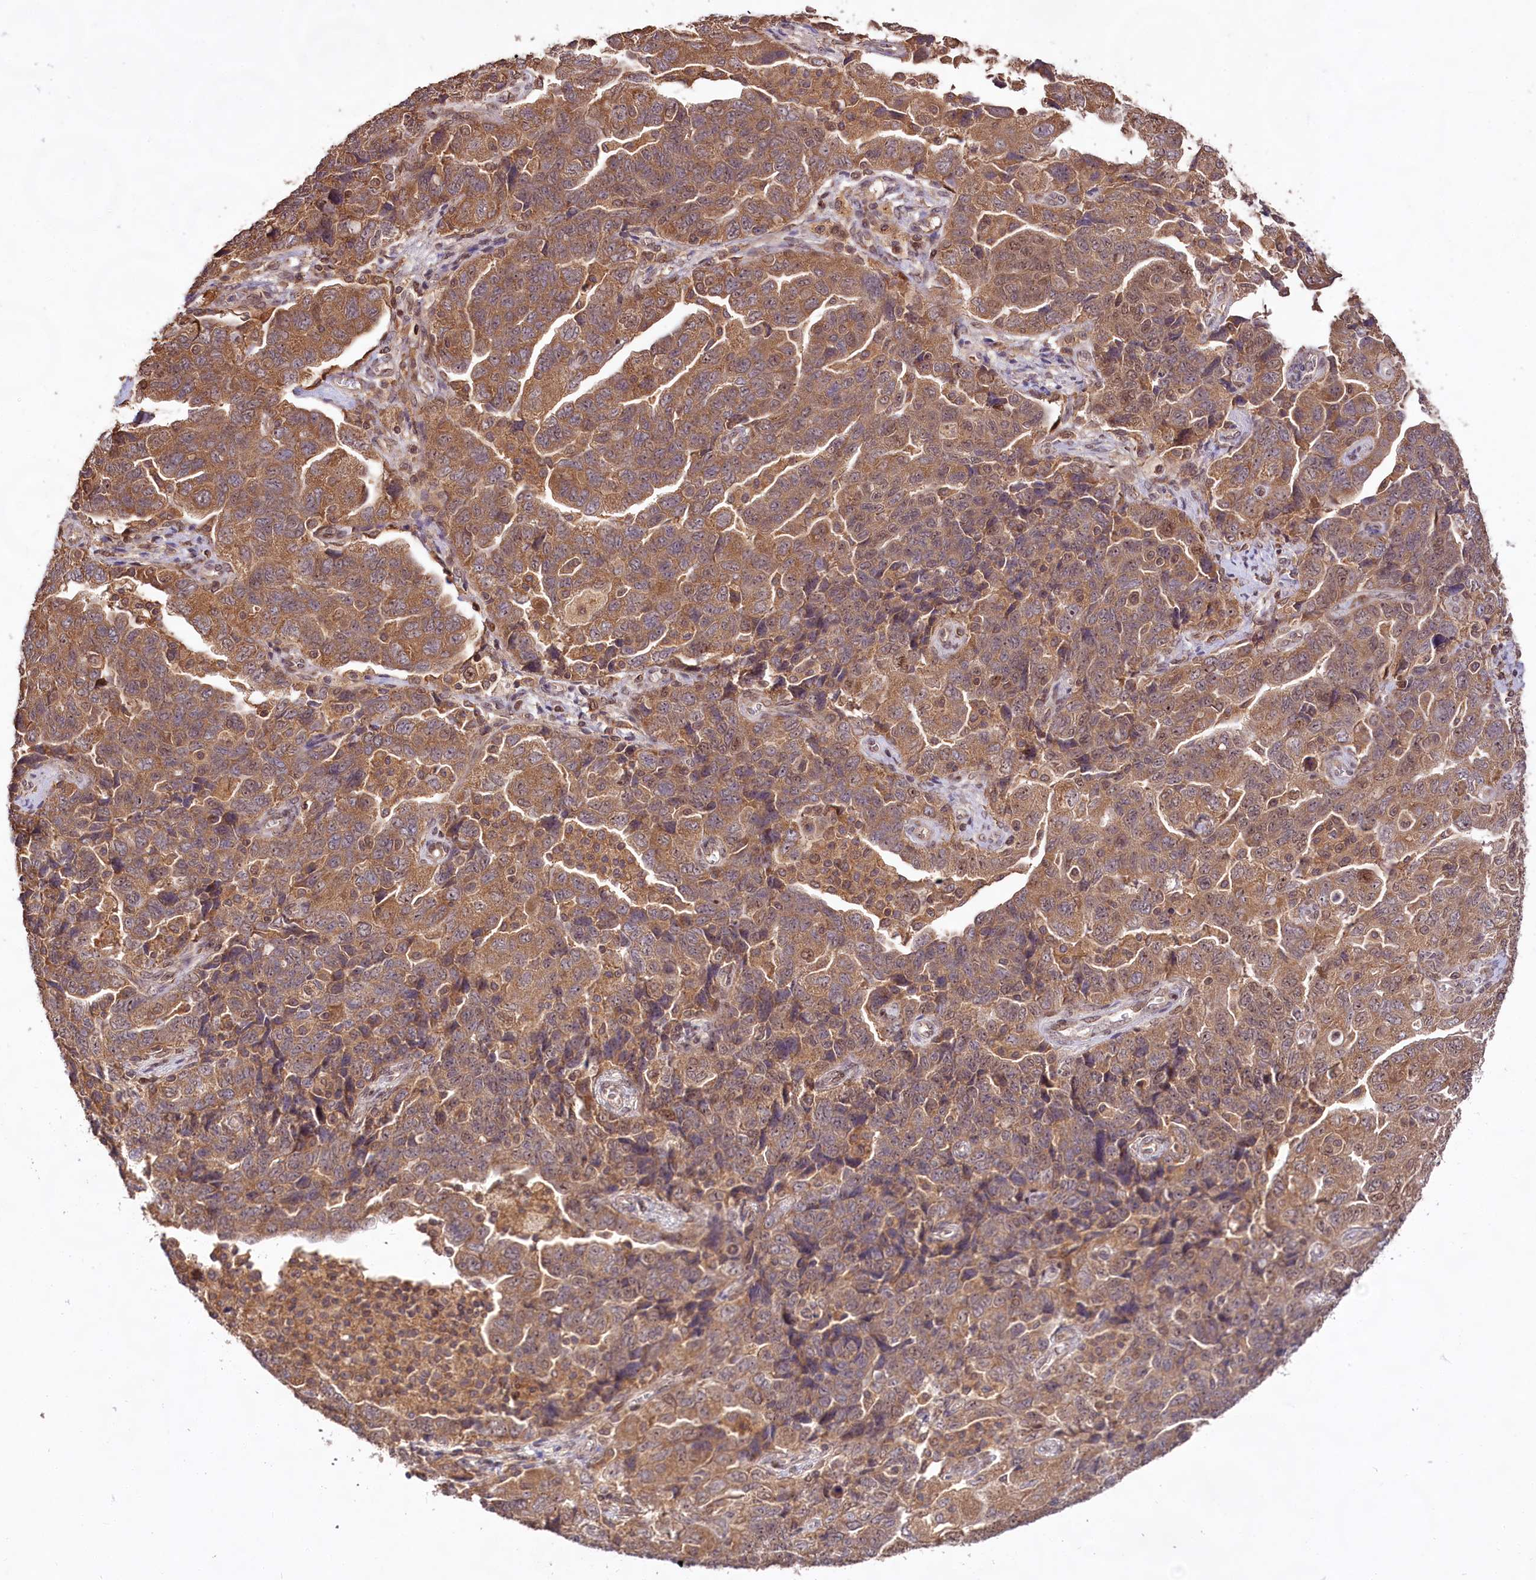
{"staining": {"intensity": "moderate", "quantity": ">75%", "location": "cytoplasmic/membranous"}, "tissue": "ovarian cancer", "cell_type": "Tumor cells", "image_type": "cancer", "snomed": [{"axis": "morphology", "description": "Carcinoma, NOS"}, {"axis": "morphology", "description": "Cystadenocarcinoma, serous, NOS"}, {"axis": "topography", "description": "Ovary"}], "caption": "An image of ovarian cancer stained for a protein displays moderate cytoplasmic/membranous brown staining in tumor cells.", "gene": "RRP8", "patient": {"sex": "female", "age": 69}}